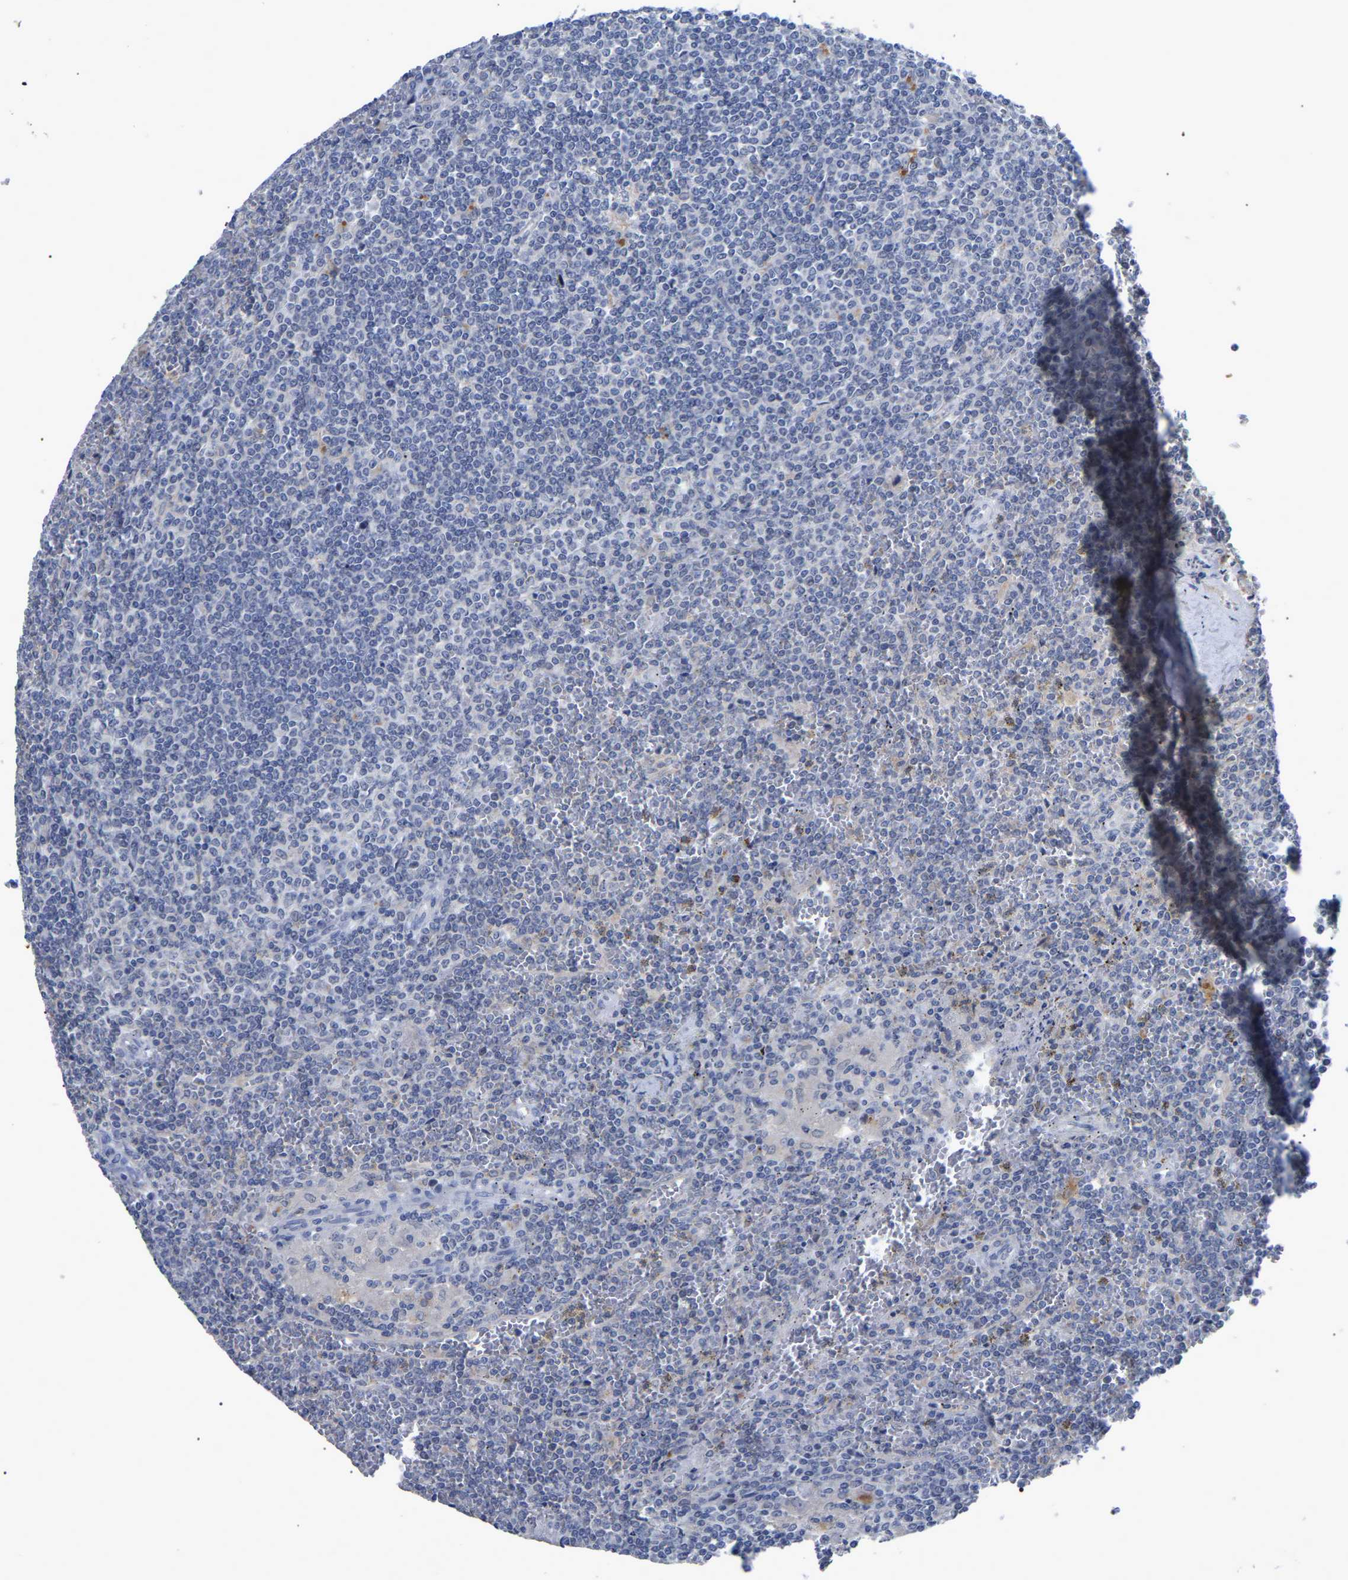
{"staining": {"intensity": "negative", "quantity": "none", "location": "none"}, "tissue": "lymphoma", "cell_type": "Tumor cells", "image_type": "cancer", "snomed": [{"axis": "morphology", "description": "Malignant lymphoma, non-Hodgkin's type, Low grade"}, {"axis": "topography", "description": "Spleen"}], "caption": "Immunohistochemistry histopathology image of neoplastic tissue: human lymphoma stained with DAB (3,3'-diaminobenzidine) demonstrates no significant protein expression in tumor cells.", "gene": "SMPD2", "patient": {"sex": "female", "age": 19}}